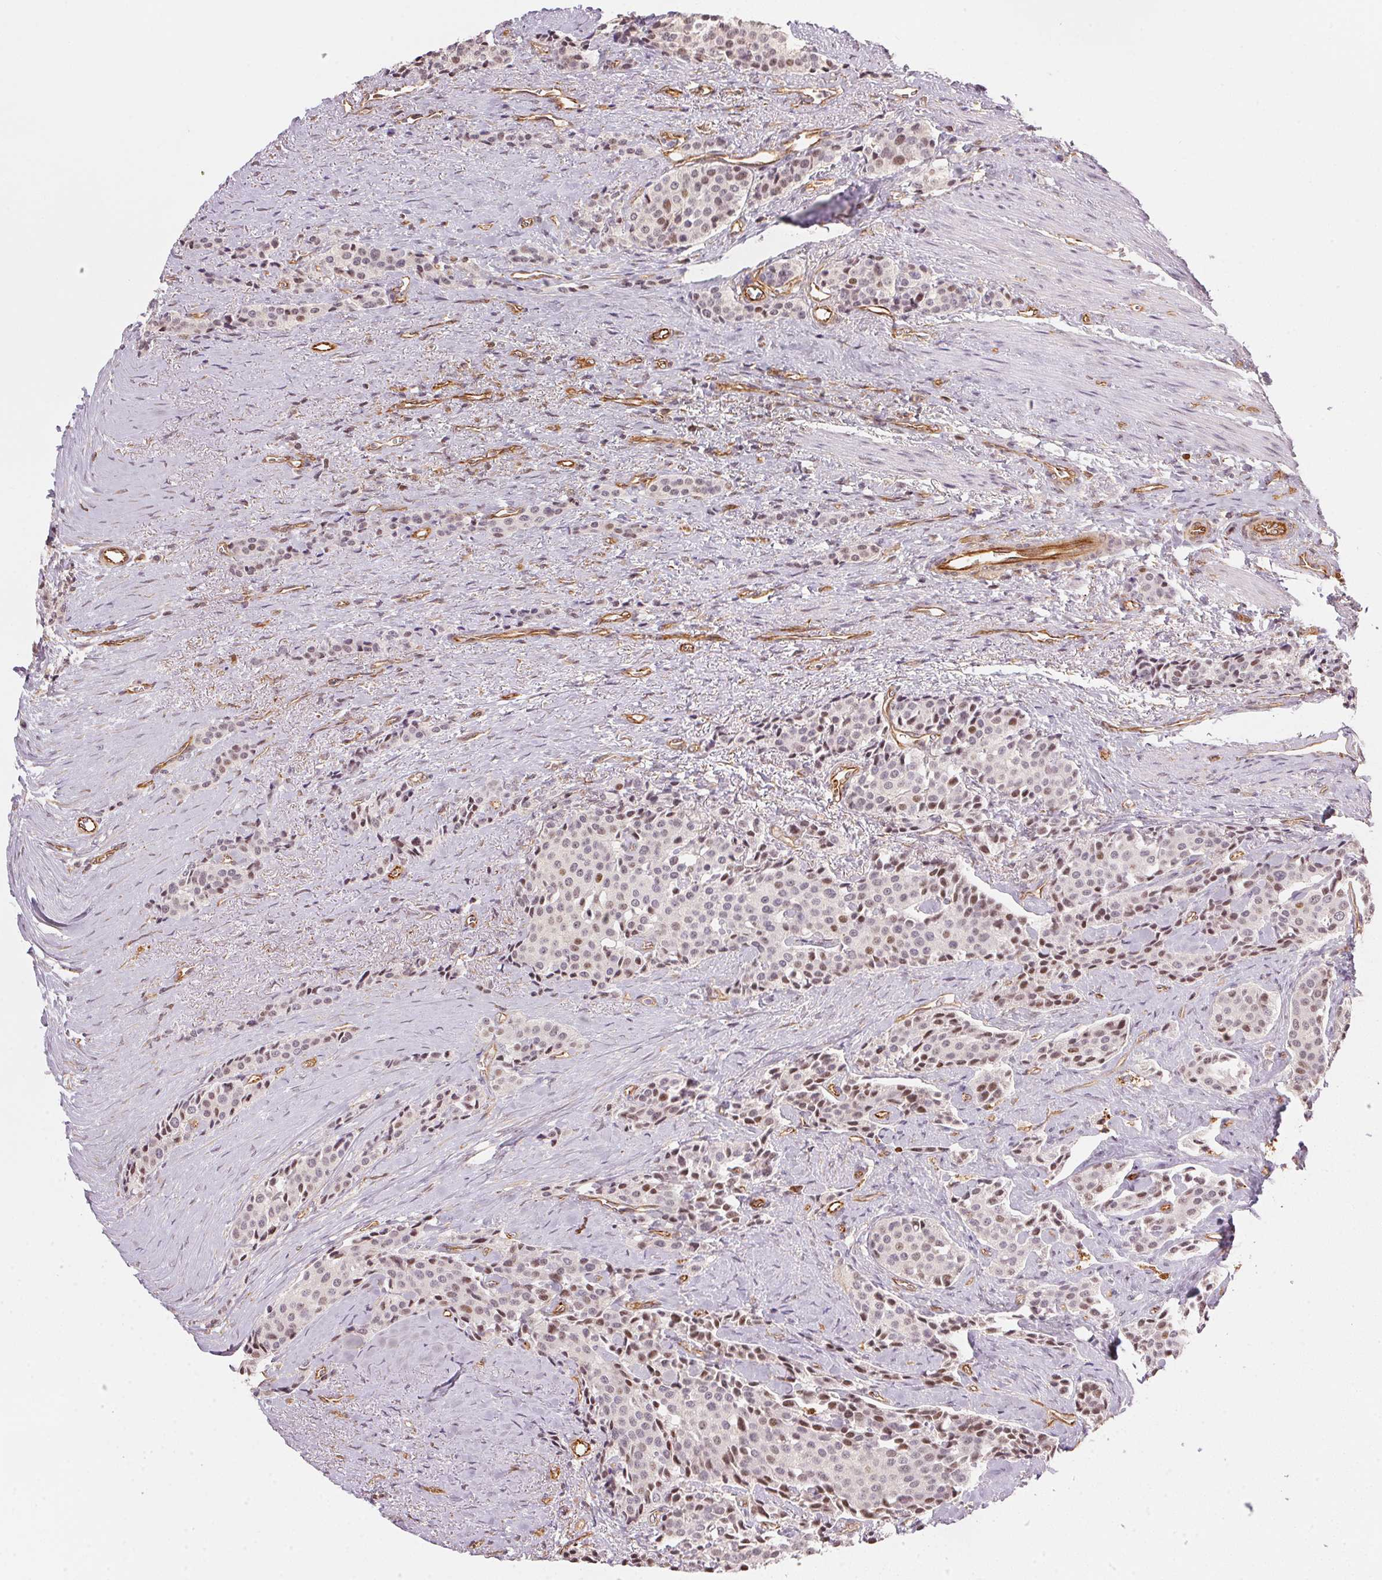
{"staining": {"intensity": "weak", "quantity": "25%-75%", "location": "nuclear"}, "tissue": "carcinoid", "cell_type": "Tumor cells", "image_type": "cancer", "snomed": [{"axis": "morphology", "description": "Carcinoid, malignant, NOS"}, {"axis": "topography", "description": "Small intestine"}], "caption": "Carcinoid stained with a brown dye reveals weak nuclear positive staining in about 25%-75% of tumor cells.", "gene": "FOXR2", "patient": {"sex": "male", "age": 73}}